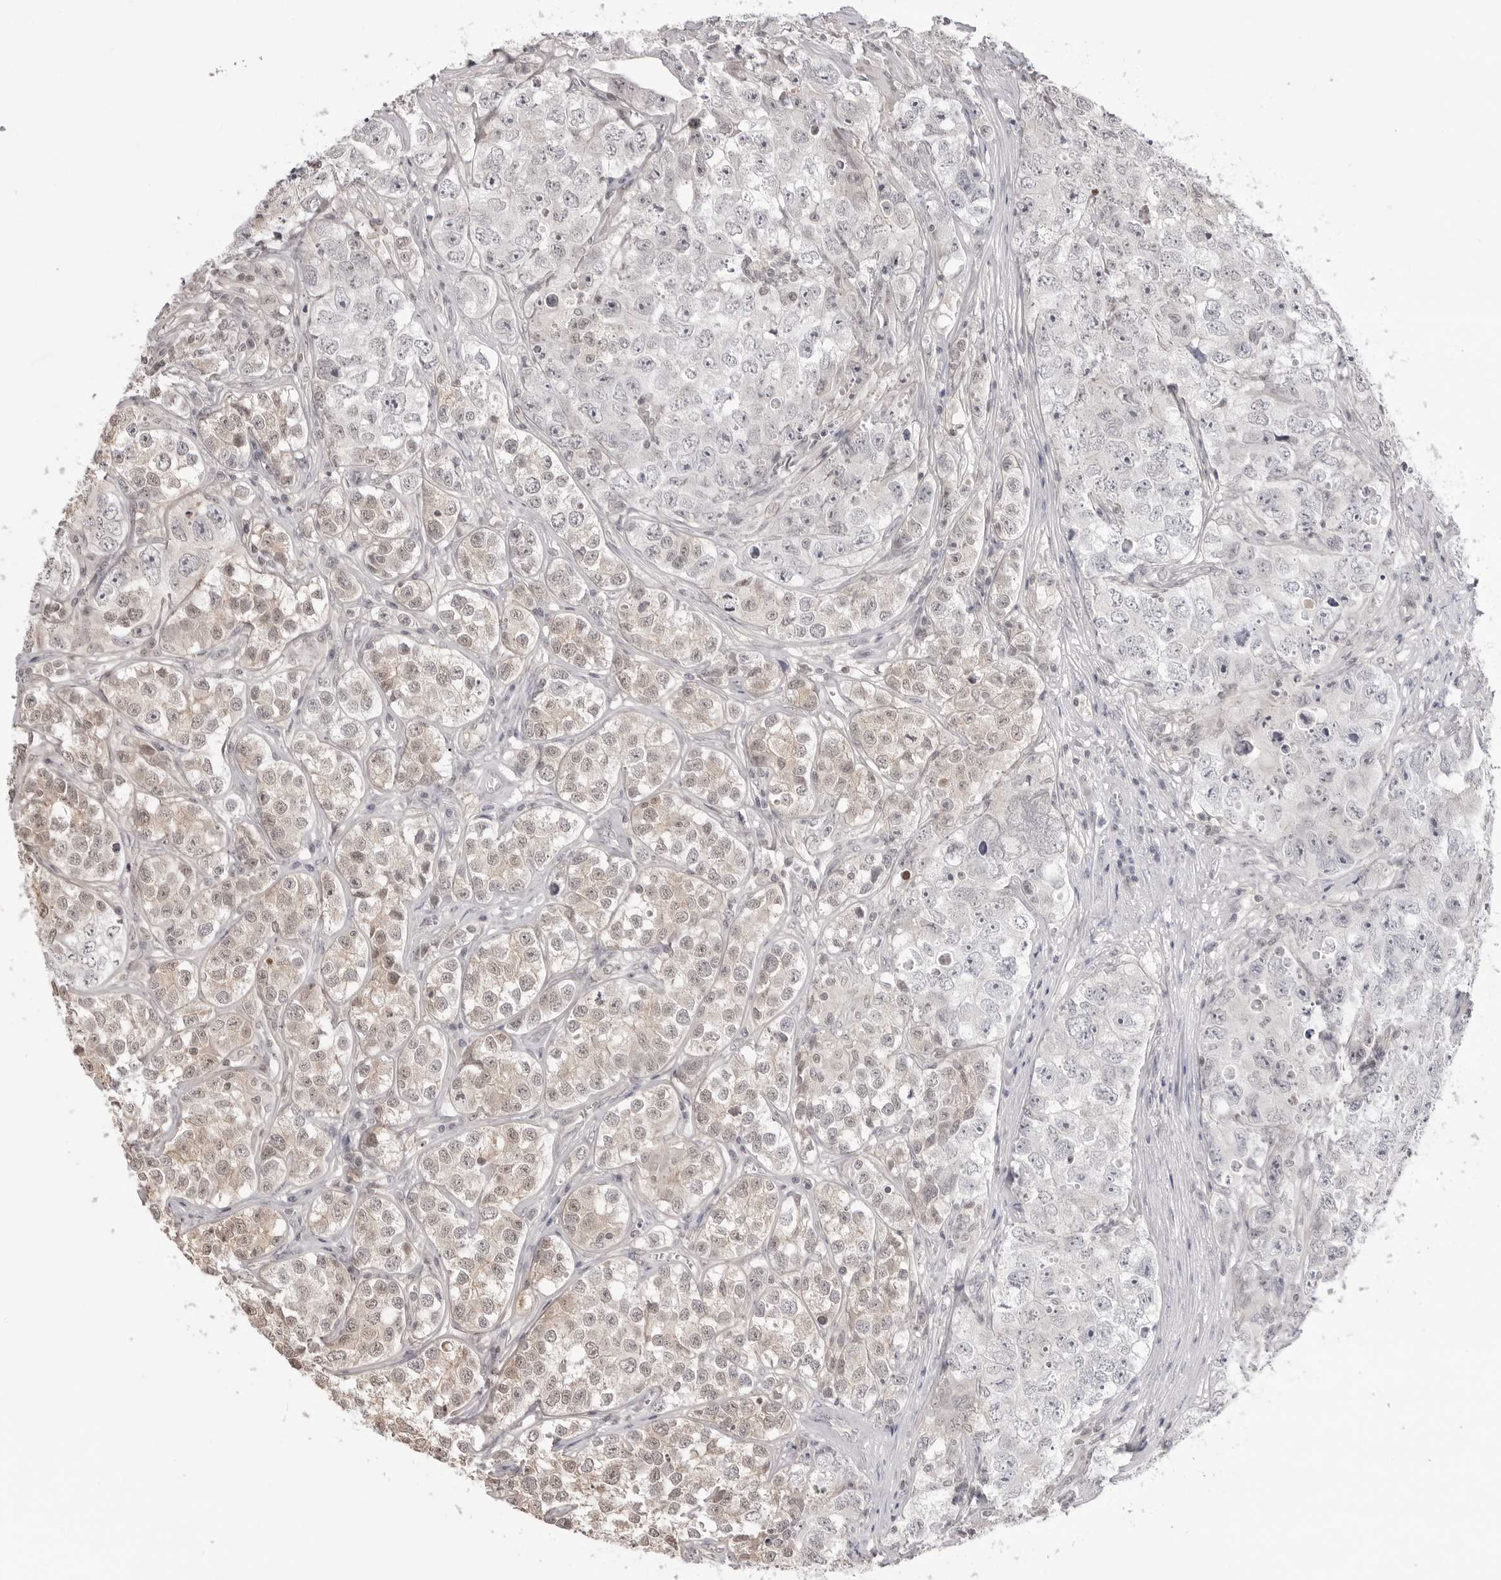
{"staining": {"intensity": "weak", "quantity": "<25%", "location": "cytoplasmic/membranous,nuclear"}, "tissue": "testis cancer", "cell_type": "Tumor cells", "image_type": "cancer", "snomed": [{"axis": "morphology", "description": "Seminoma, NOS"}, {"axis": "morphology", "description": "Carcinoma, Embryonal, NOS"}, {"axis": "topography", "description": "Testis"}], "caption": "The histopathology image displays no staining of tumor cells in embryonal carcinoma (testis).", "gene": "YWHAG", "patient": {"sex": "male", "age": 43}}